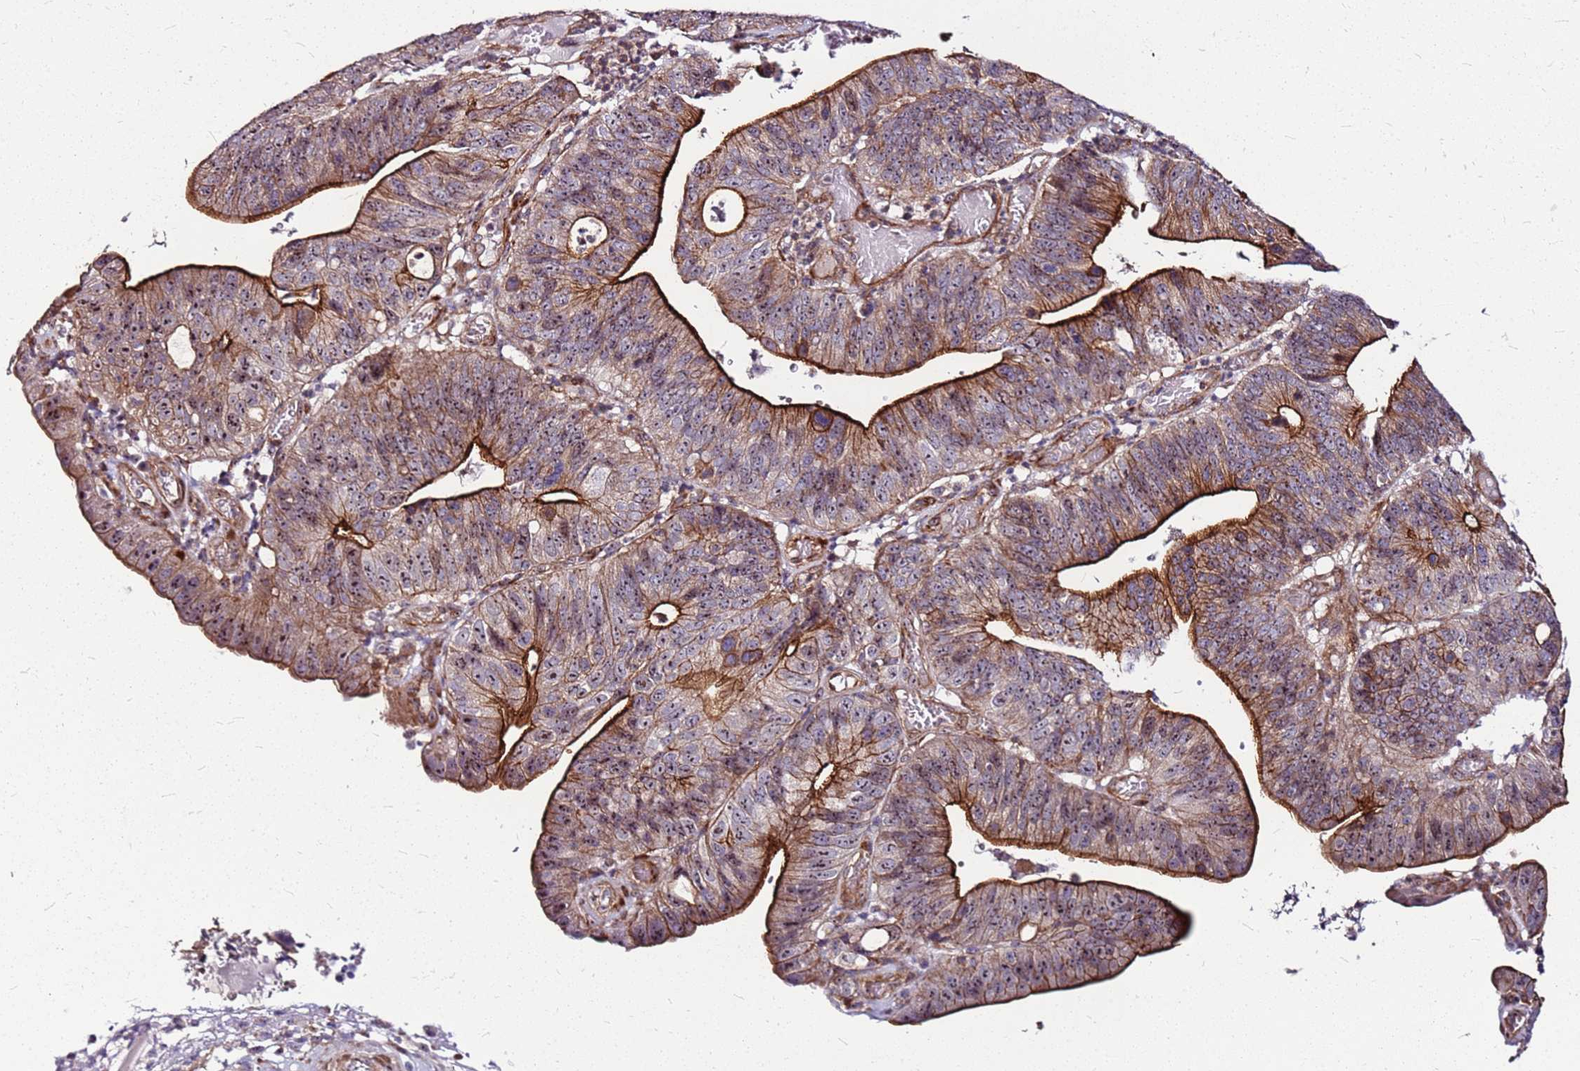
{"staining": {"intensity": "strong", "quantity": ">75%", "location": "cytoplasmic/membranous"}, "tissue": "stomach cancer", "cell_type": "Tumor cells", "image_type": "cancer", "snomed": [{"axis": "morphology", "description": "Adenocarcinoma, NOS"}, {"axis": "topography", "description": "Stomach"}], "caption": "Stomach adenocarcinoma was stained to show a protein in brown. There is high levels of strong cytoplasmic/membranous expression in about >75% of tumor cells.", "gene": "TOPAZ1", "patient": {"sex": "male", "age": 59}}